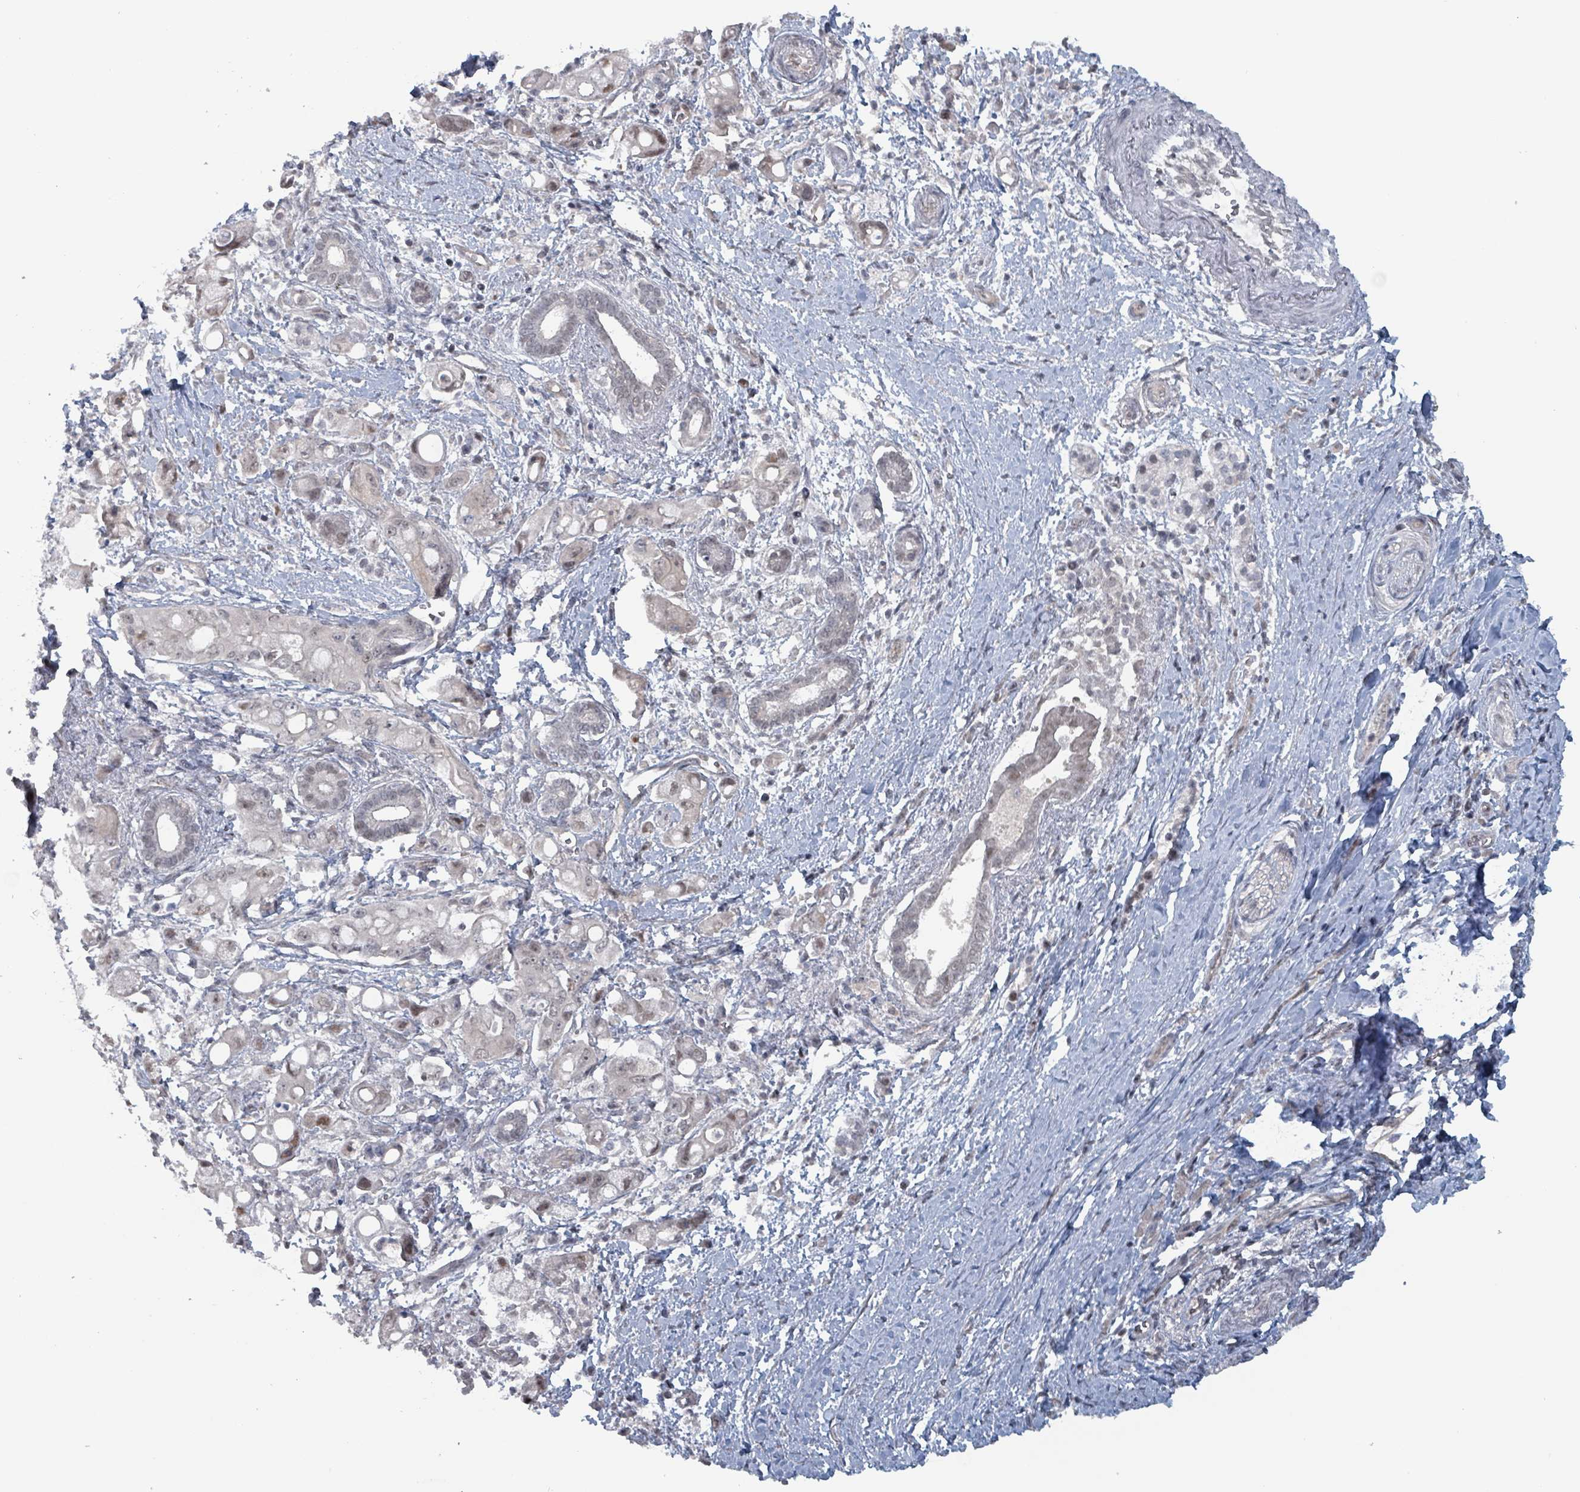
{"staining": {"intensity": "weak", "quantity": "<25%", "location": "nuclear"}, "tissue": "pancreatic cancer", "cell_type": "Tumor cells", "image_type": "cancer", "snomed": [{"axis": "morphology", "description": "Adenocarcinoma, NOS"}, {"axis": "topography", "description": "Pancreas"}], "caption": "High power microscopy micrograph of an immunohistochemistry micrograph of pancreatic cancer, revealing no significant expression in tumor cells. (DAB immunohistochemistry, high magnification).", "gene": "BIVM", "patient": {"sex": "male", "age": 68}}